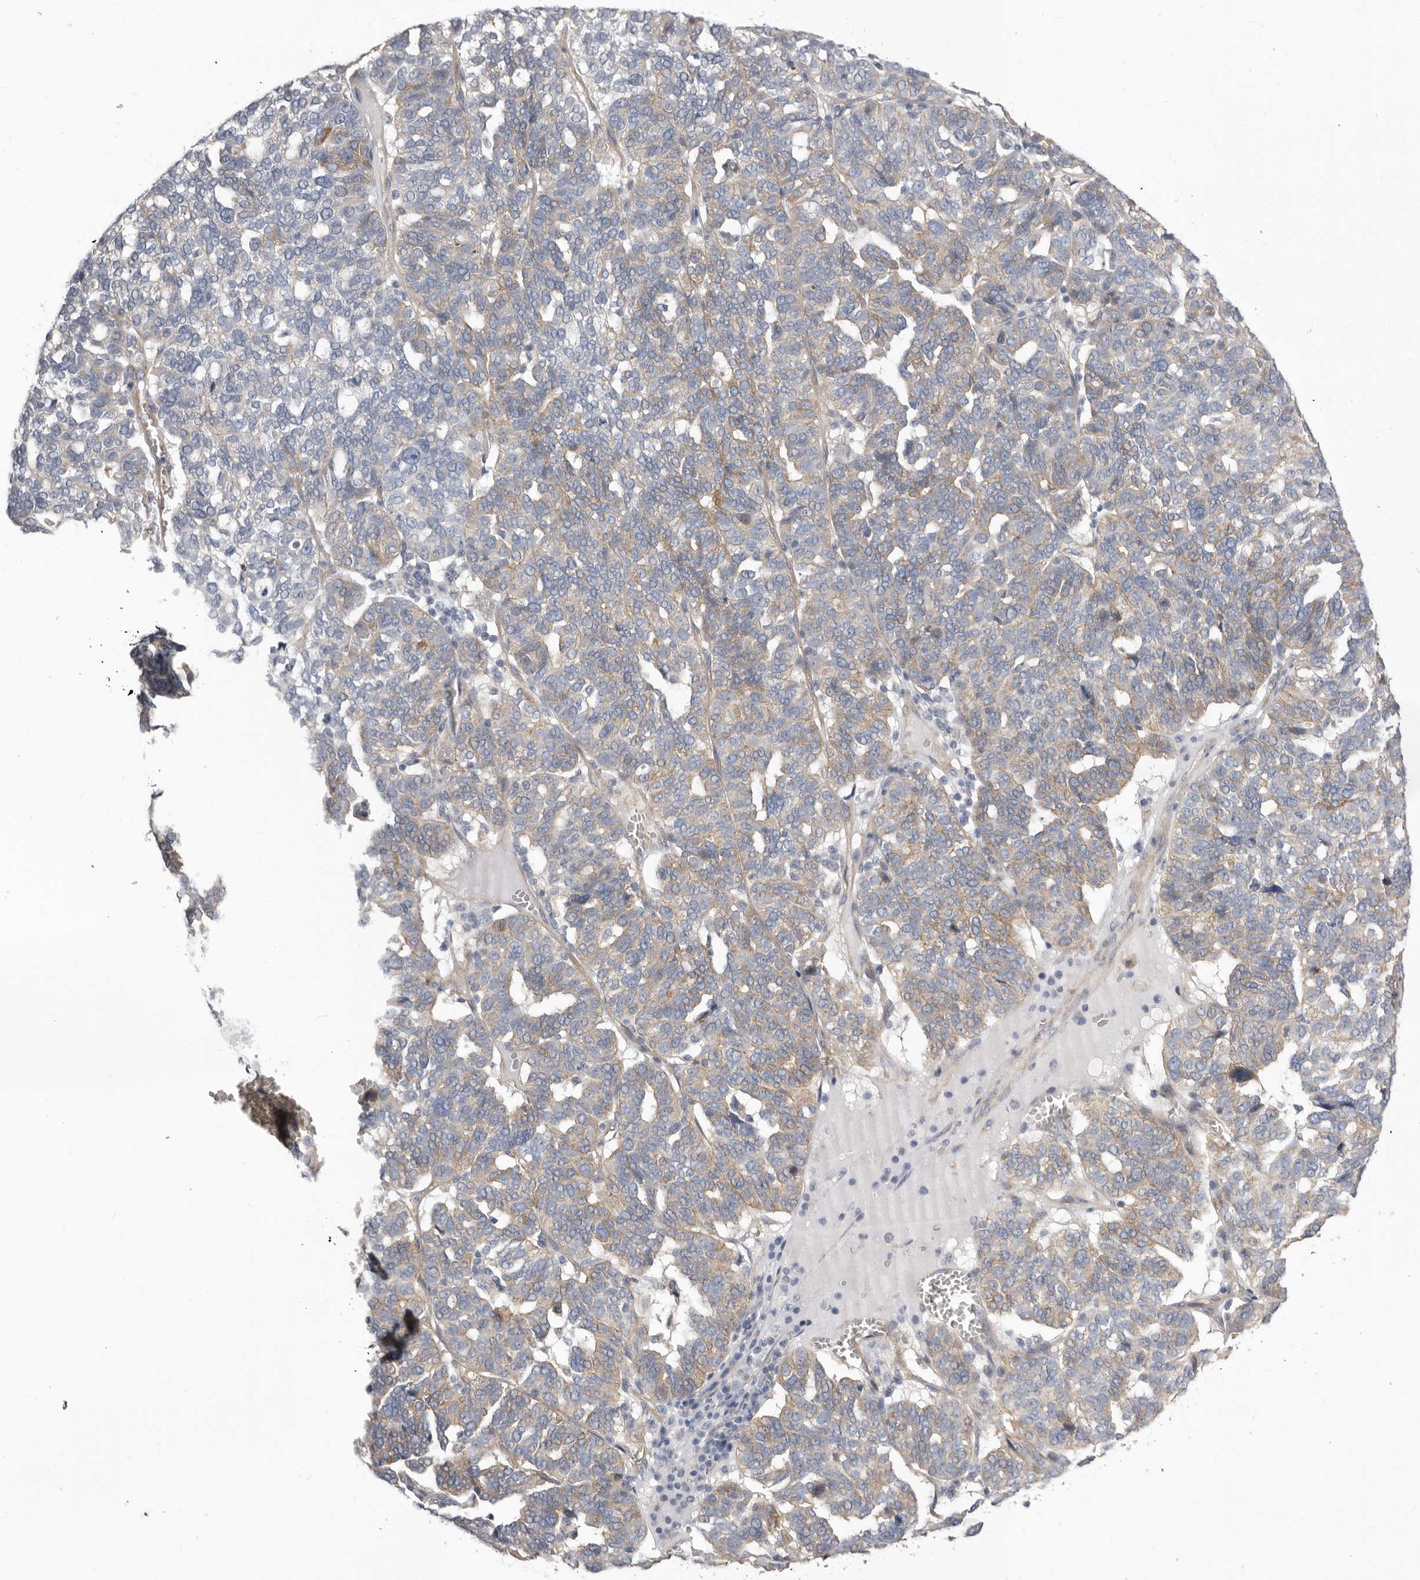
{"staining": {"intensity": "moderate", "quantity": "25%-75%", "location": "cytoplasmic/membranous"}, "tissue": "ovarian cancer", "cell_type": "Tumor cells", "image_type": "cancer", "snomed": [{"axis": "morphology", "description": "Cystadenocarcinoma, serous, NOS"}, {"axis": "topography", "description": "Ovary"}], "caption": "Ovarian serous cystadenocarcinoma was stained to show a protein in brown. There is medium levels of moderate cytoplasmic/membranous expression in approximately 25%-75% of tumor cells. The staining is performed using DAB (3,3'-diaminobenzidine) brown chromogen to label protein expression. The nuclei are counter-stained blue using hematoxylin.", "gene": "ENAH", "patient": {"sex": "female", "age": 59}}